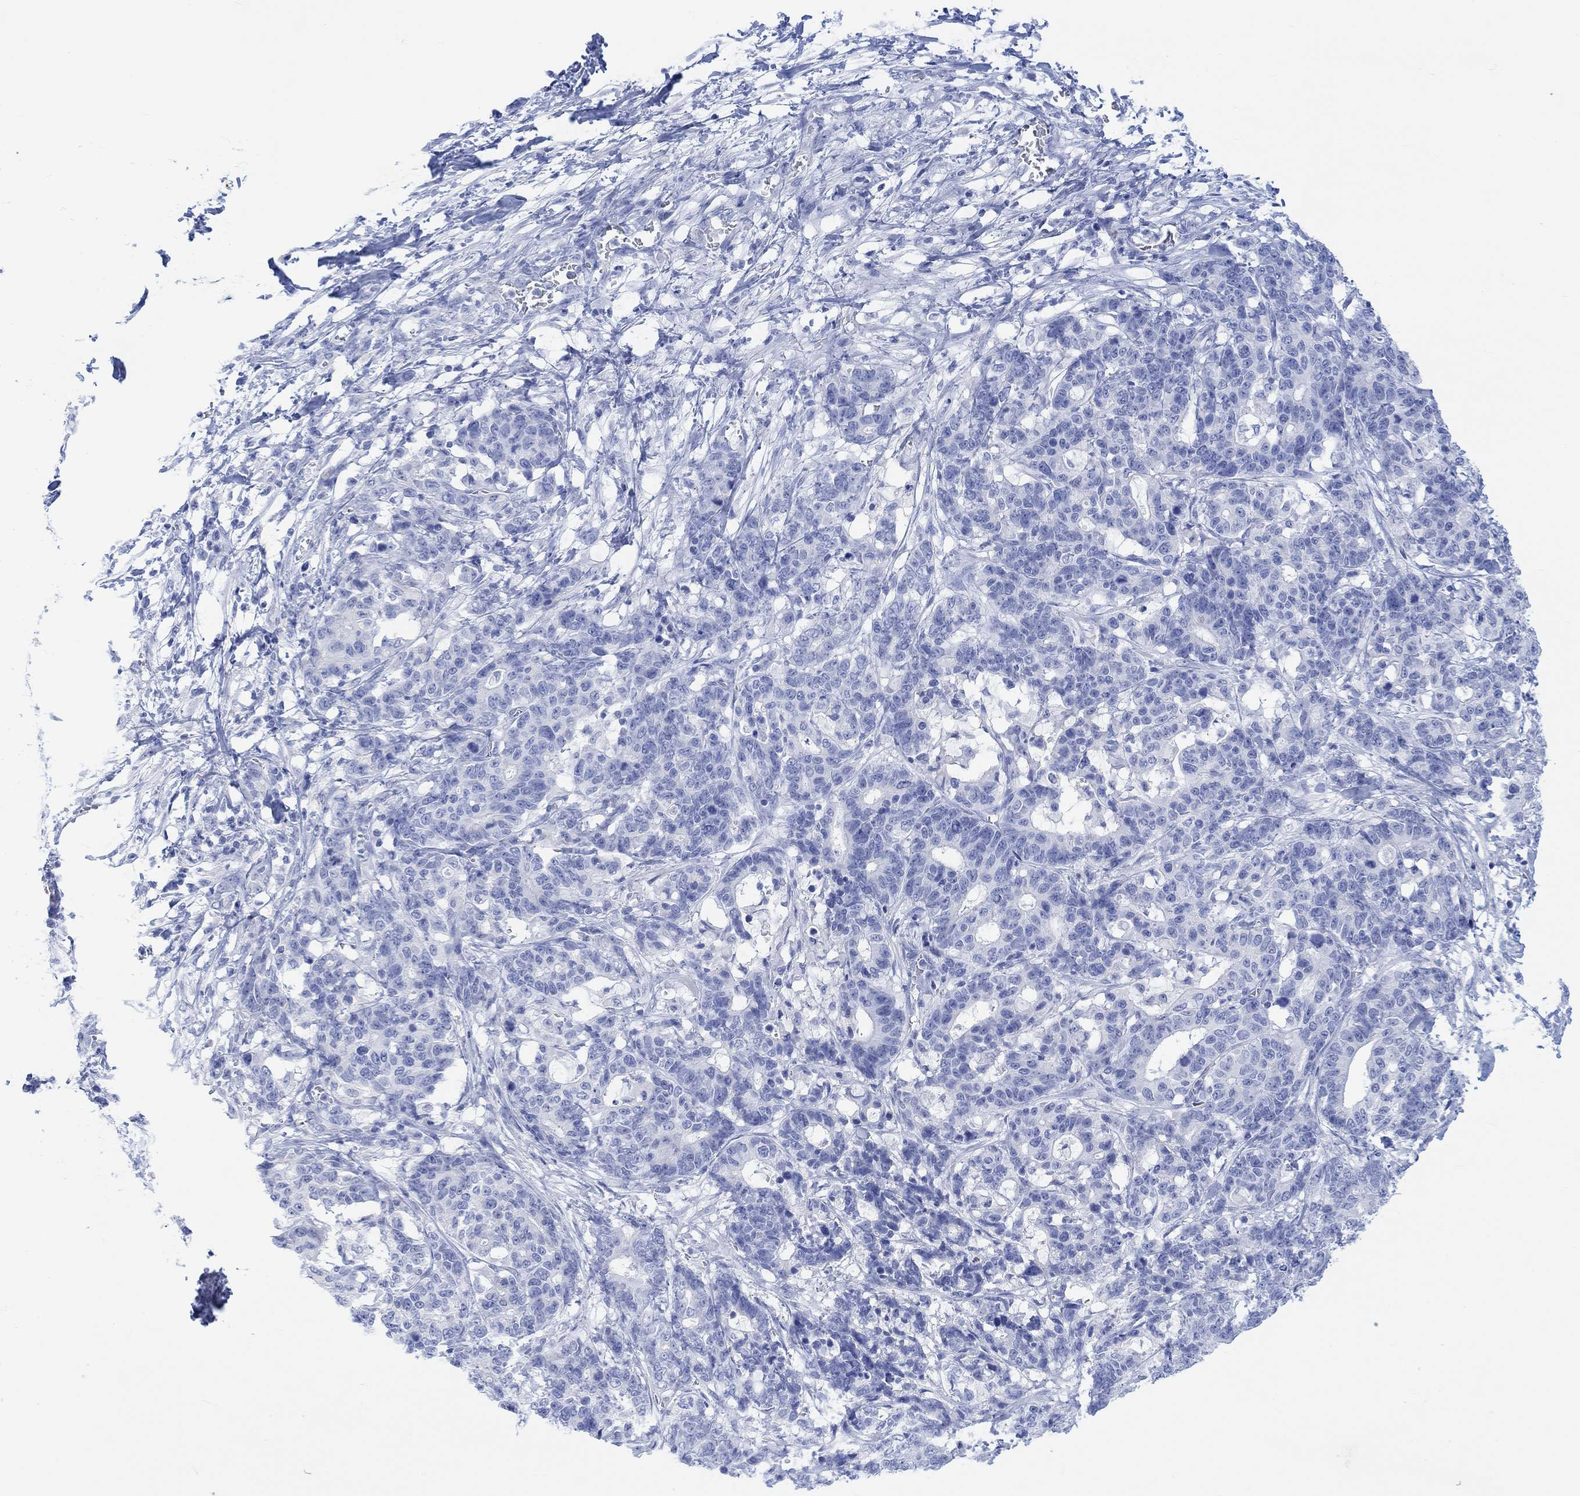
{"staining": {"intensity": "negative", "quantity": "none", "location": "none"}, "tissue": "stomach cancer", "cell_type": "Tumor cells", "image_type": "cancer", "snomed": [{"axis": "morphology", "description": "Normal tissue, NOS"}, {"axis": "morphology", "description": "Adenocarcinoma, NOS"}, {"axis": "topography", "description": "Stomach"}], "caption": "Human stomach cancer (adenocarcinoma) stained for a protein using IHC reveals no expression in tumor cells.", "gene": "CALCA", "patient": {"sex": "female", "age": 64}}